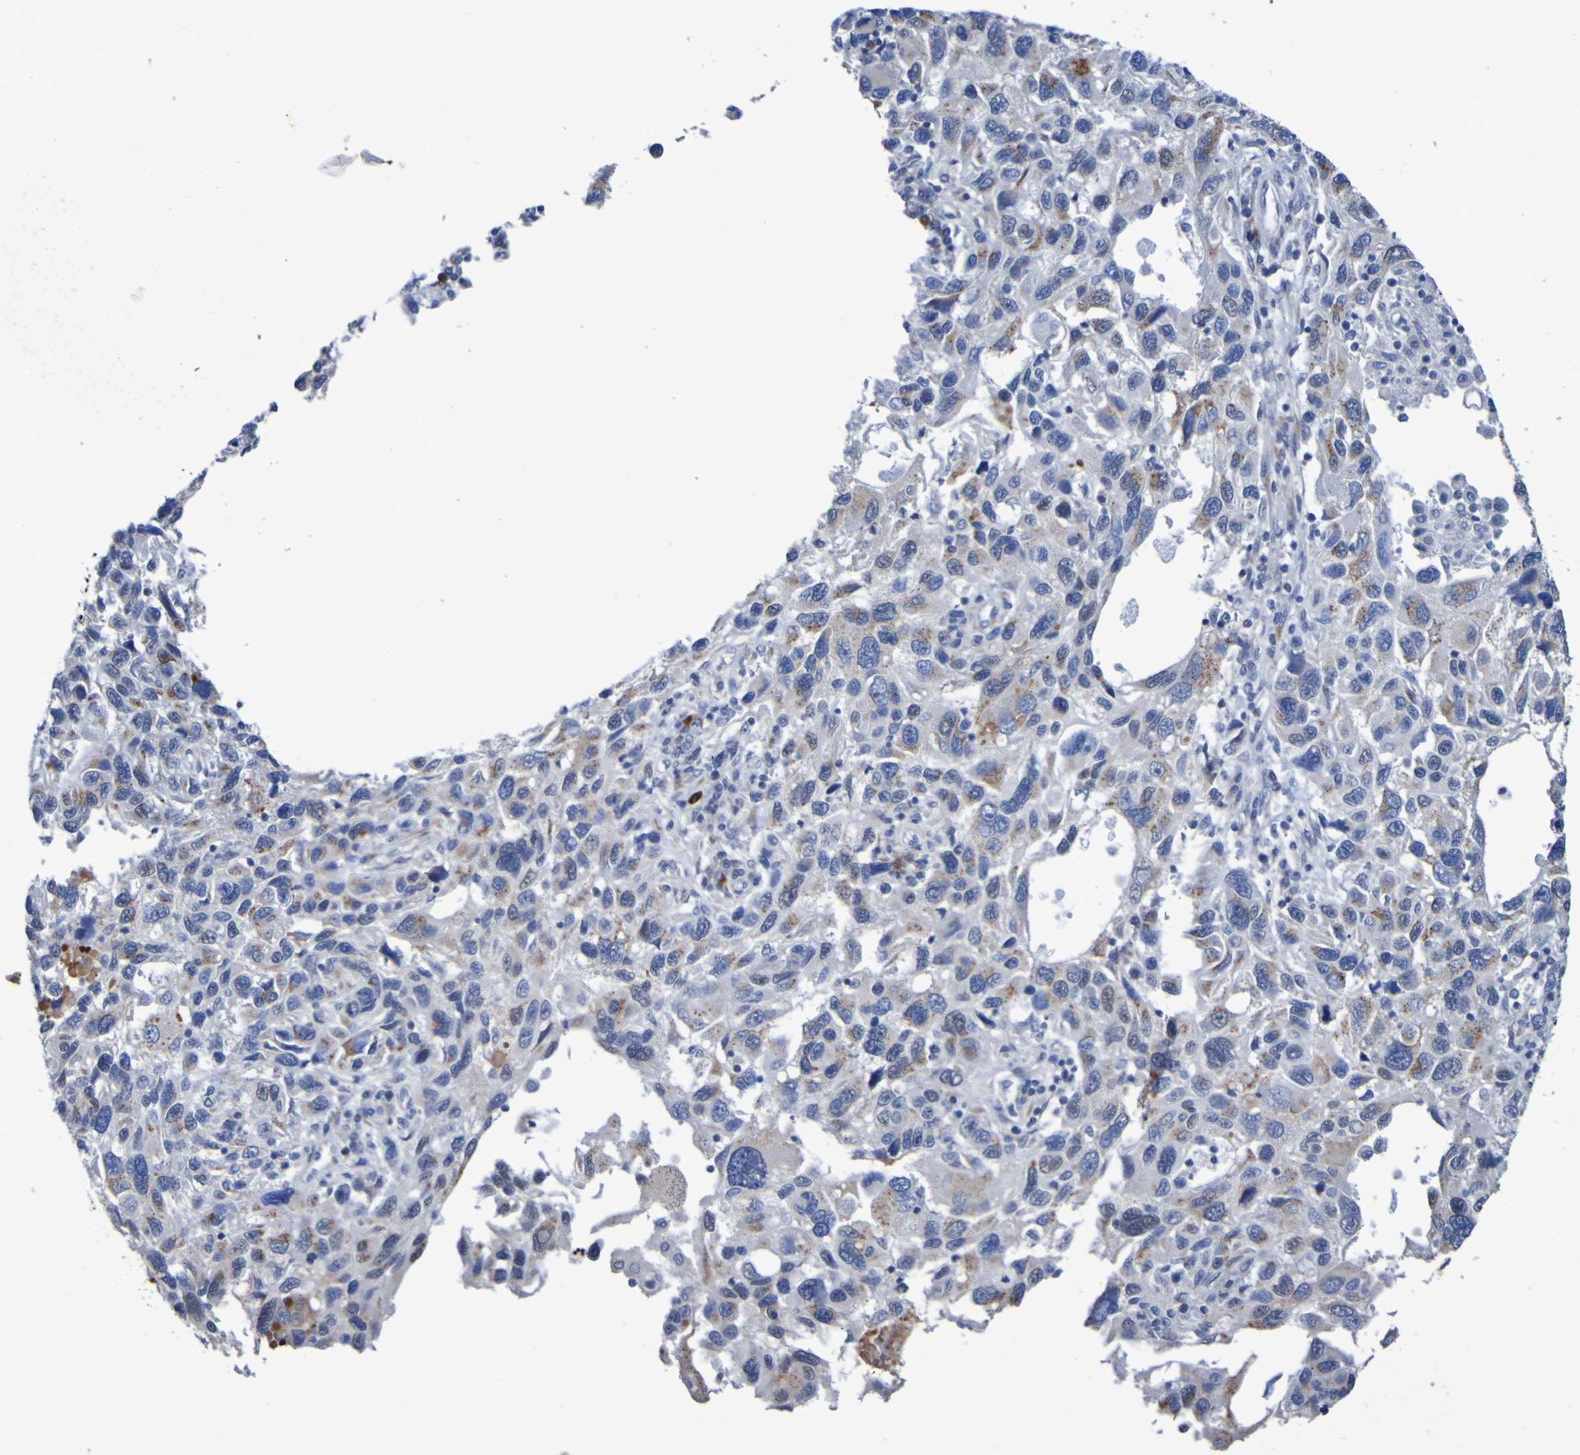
{"staining": {"intensity": "moderate", "quantity": "<25%", "location": "cytoplasmic/membranous"}, "tissue": "melanoma", "cell_type": "Tumor cells", "image_type": "cancer", "snomed": [{"axis": "morphology", "description": "Malignant melanoma, NOS"}, {"axis": "topography", "description": "Skin"}], "caption": "Moderate cytoplasmic/membranous staining is appreciated in approximately <25% of tumor cells in malignant melanoma.", "gene": "C11orf24", "patient": {"sex": "male", "age": 53}}